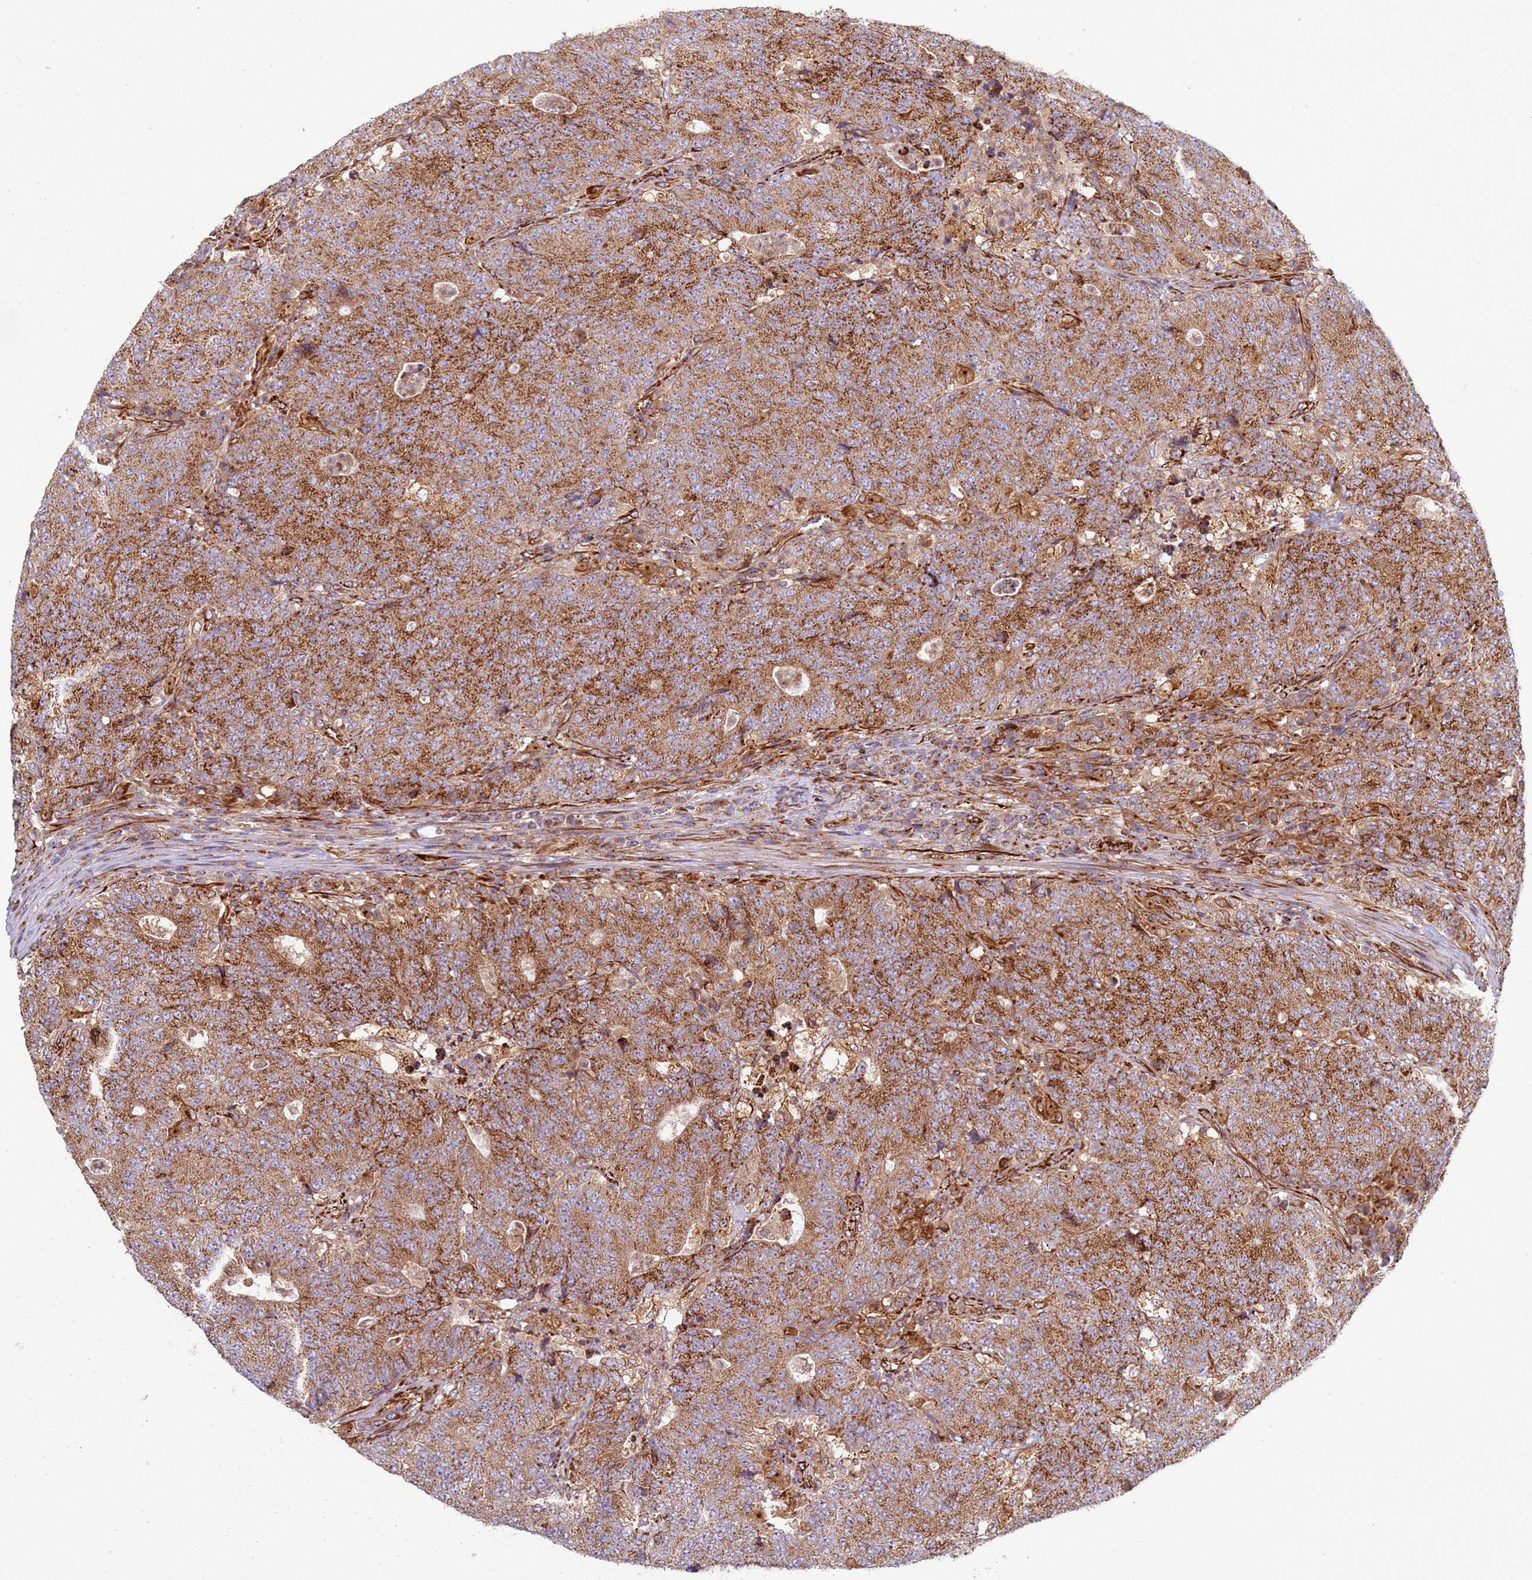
{"staining": {"intensity": "strong", "quantity": ">75%", "location": "cytoplasmic/membranous"}, "tissue": "colorectal cancer", "cell_type": "Tumor cells", "image_type": "cancer", "snomed": [{"axis": "morphology", "description": "Adenocarcinoma, NOS"}, {"axis": "topography", "description": "Colon"}], "caption": "Protein staining shows strong cytoplasmic/membranous positivity in approximately >75% of tumor cells in colorectal adenocarcinoma.", "gene": "SNAPIN", "patient": {"sex": "female", "age": 75}}